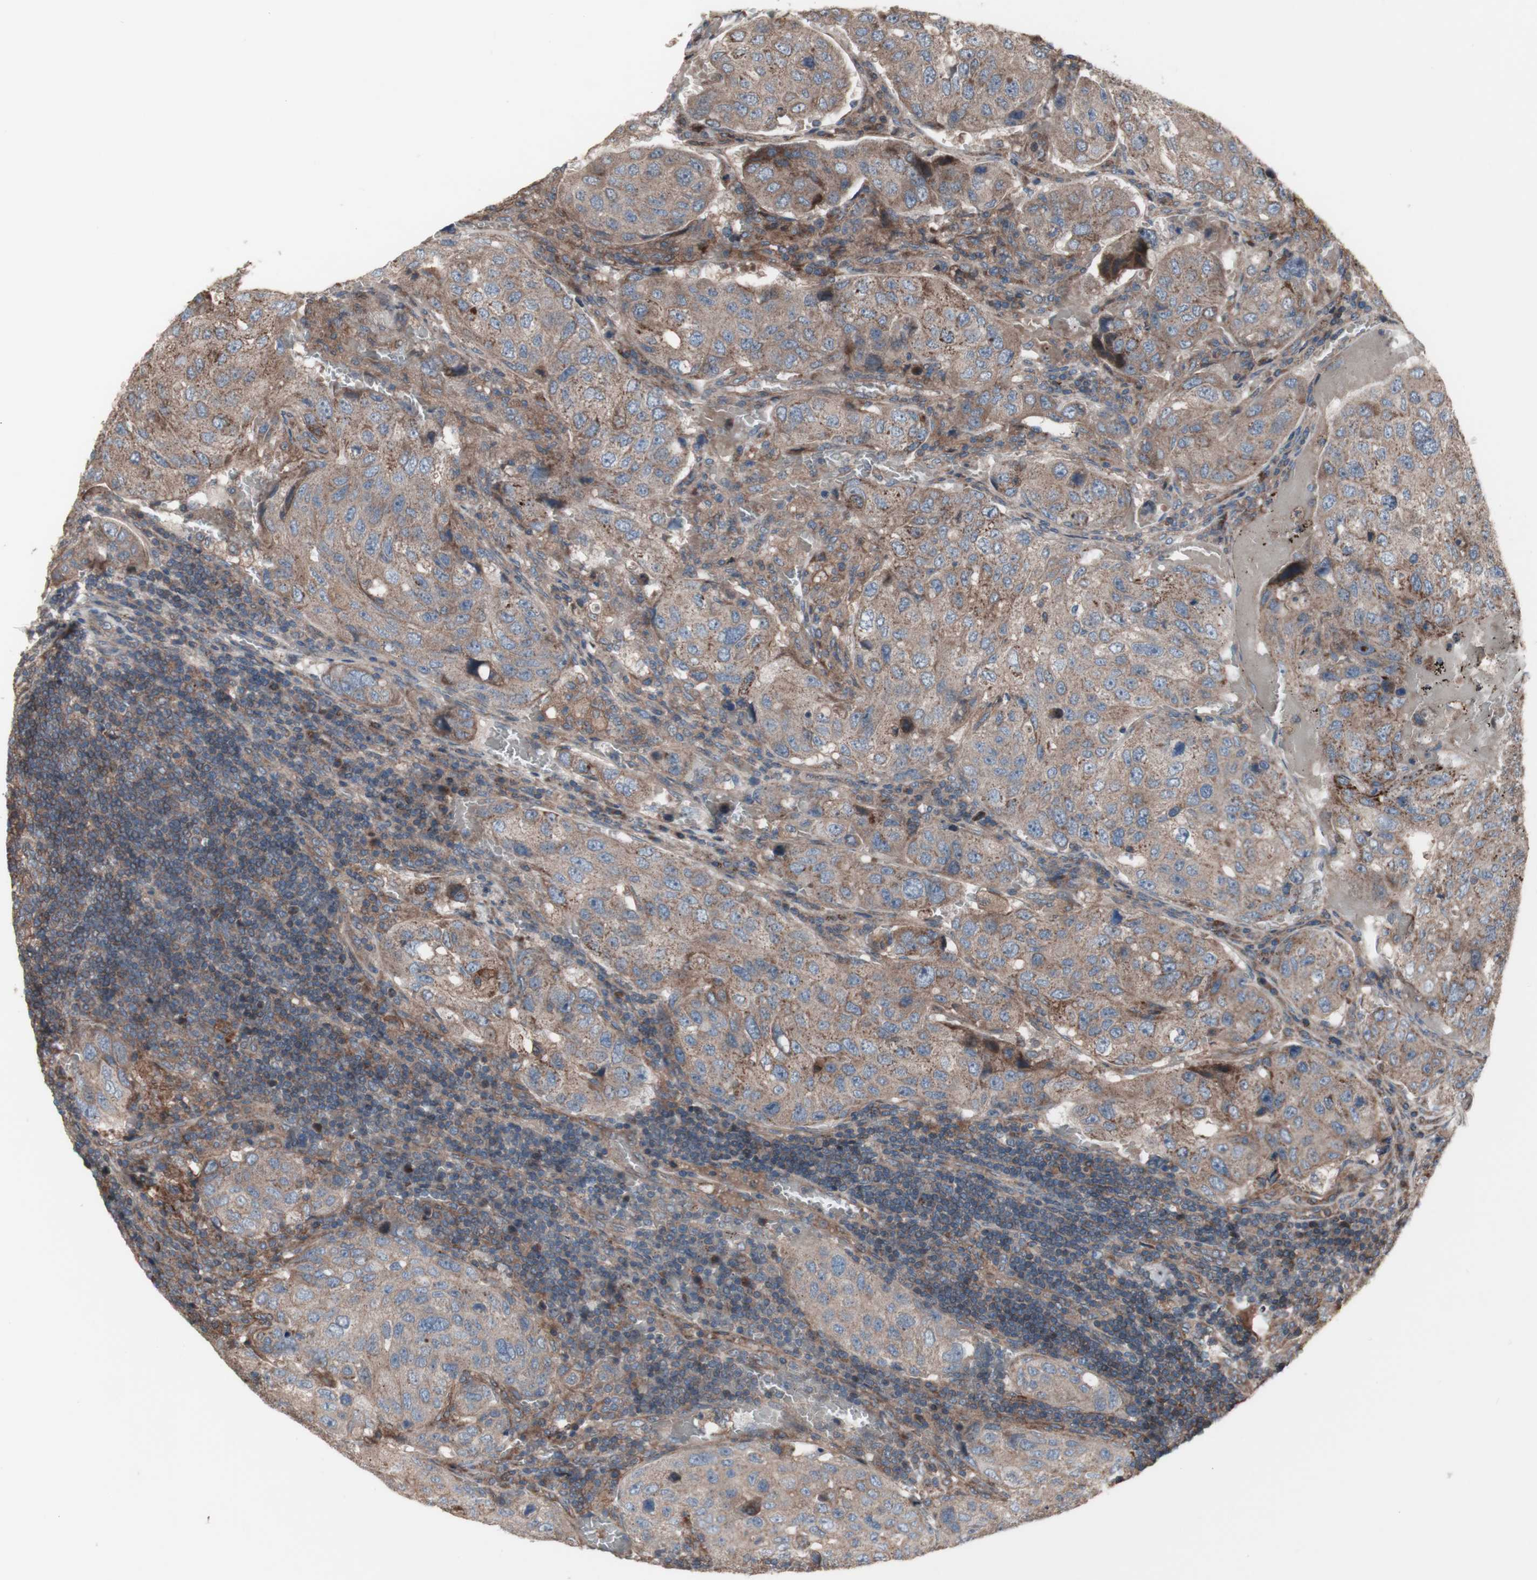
{"staining": {"intensity": "moderate", "quantity": ">75%", "location": "cytoplasmic/membranous"}, "tissue": "urothelial cancer", "cell_type": "Tumor cells", "image_type": "cancer", "snomed": [{"axis": "morphology", "description": "Urothelial carcinoma, High grade"}, {"axis": "topography", "description": "Lymph node"}, {"axis": "topography", "description": "Urinary bladder"}], "caption": "High-grade urothelial carcinoma was stained to show a protein in brown. There is medium levels of moderate cytoplasmic/membranous staining in about >75% of tumor cells. The staining was performed using DAB to visualize the protein expression in brown, while the nuclei were stained in blue with hematoxylin (Magnification: 20x).", "gene": "COPB1", "patient": {"sex": "male", "age": 51}}